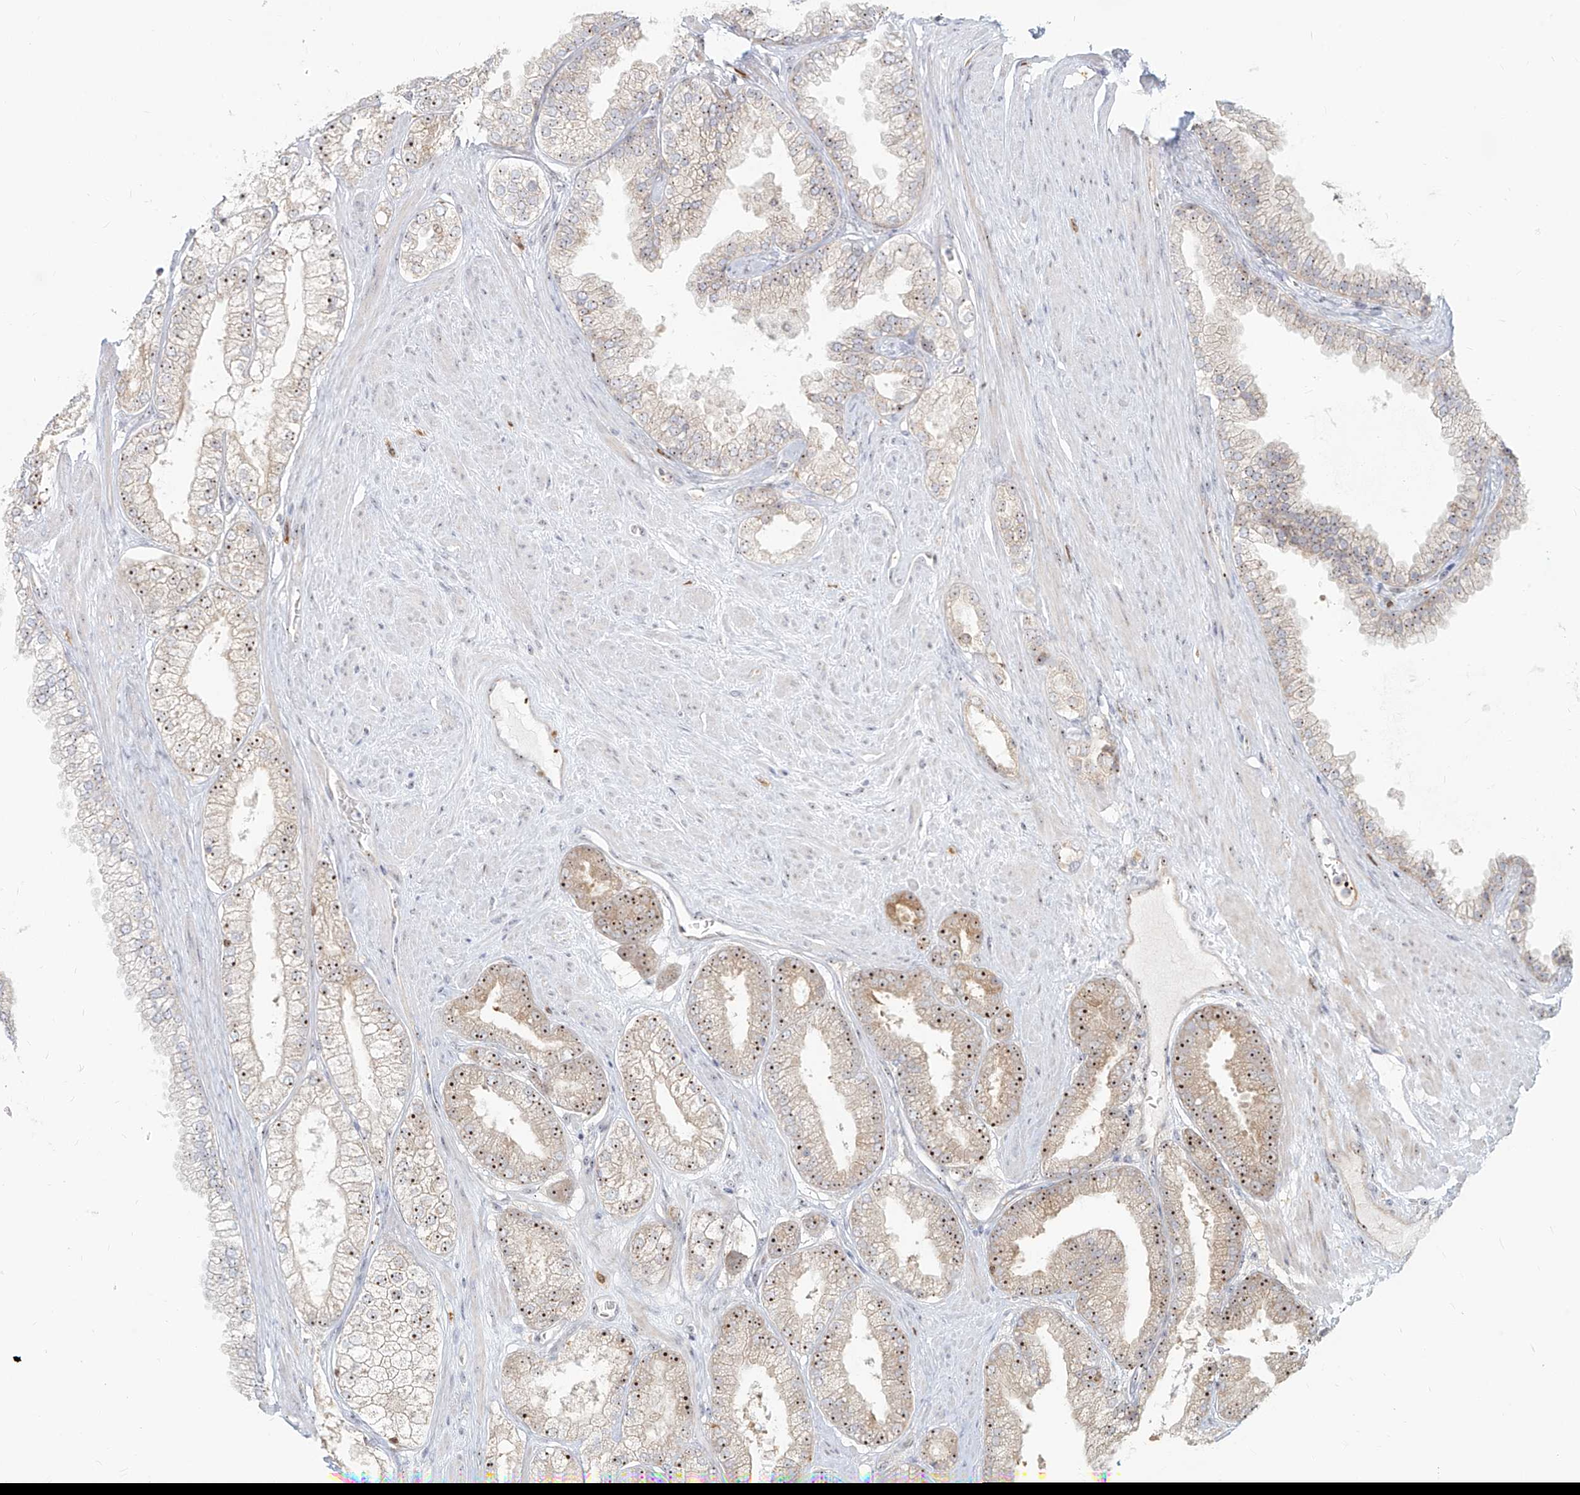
{"staining": {"intensity": "strong", "quantity": ">75%", "location": "cytoplasmic/membranous,nuclear"}, "tissue": "prostate cancer", "cell_type": "Tumor cells", "image_type": "cancer", "snomed": [{"axis": "morphology", "description": "Adenocarcinoma, High grade"}, {"axis": "topography", "description": "Prostate"}], "caption": "The immunohistochemical stain labels strong cytoplasmic/membranous and nuclear expression in tumor cells of prostate cancer (high-grade adenocarcinoma) tissue.", "gene": "BYSL", "patient": {"sex": "male", "age": 58}}